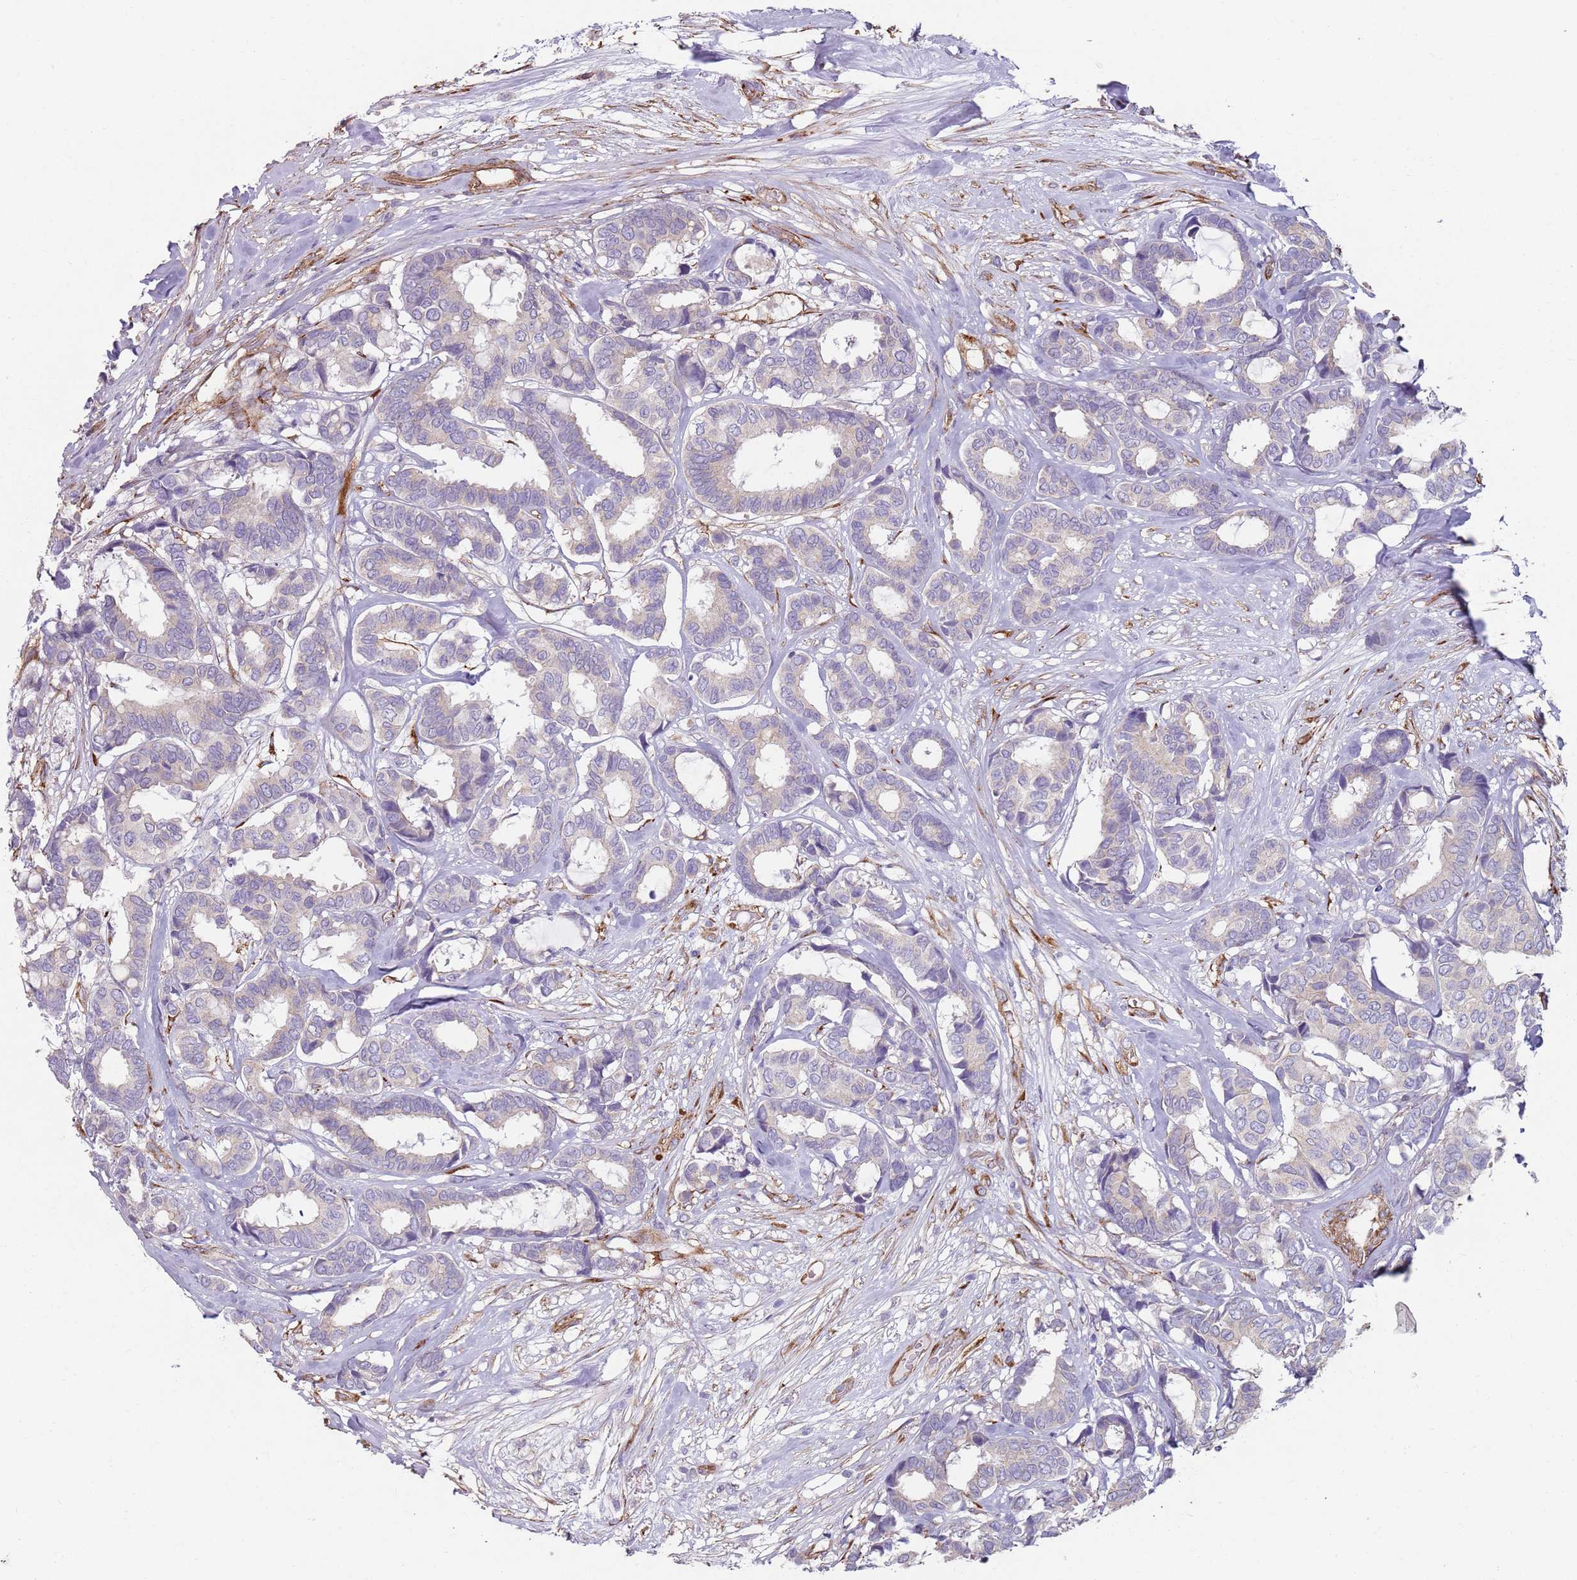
{"staining": {"intensity": "negative", "quantity": "none", "location": "none"}, "tissue": "breast cancer", "cell_type": "Tumor cells", "image_type": "cancer", "snomed": [{"axis": "morphology", "description": "Duct carcinoma"}, {"axis": "topography", "description": "Breast"}], "caption": "This is an immunohistochemistry (IHC) micrograph of human breast infiltrating ductal carcinoma. There is no expression in tumor cells.", "gene": "PHLPP2", "patient": {"sex": "female", "age": 87}}